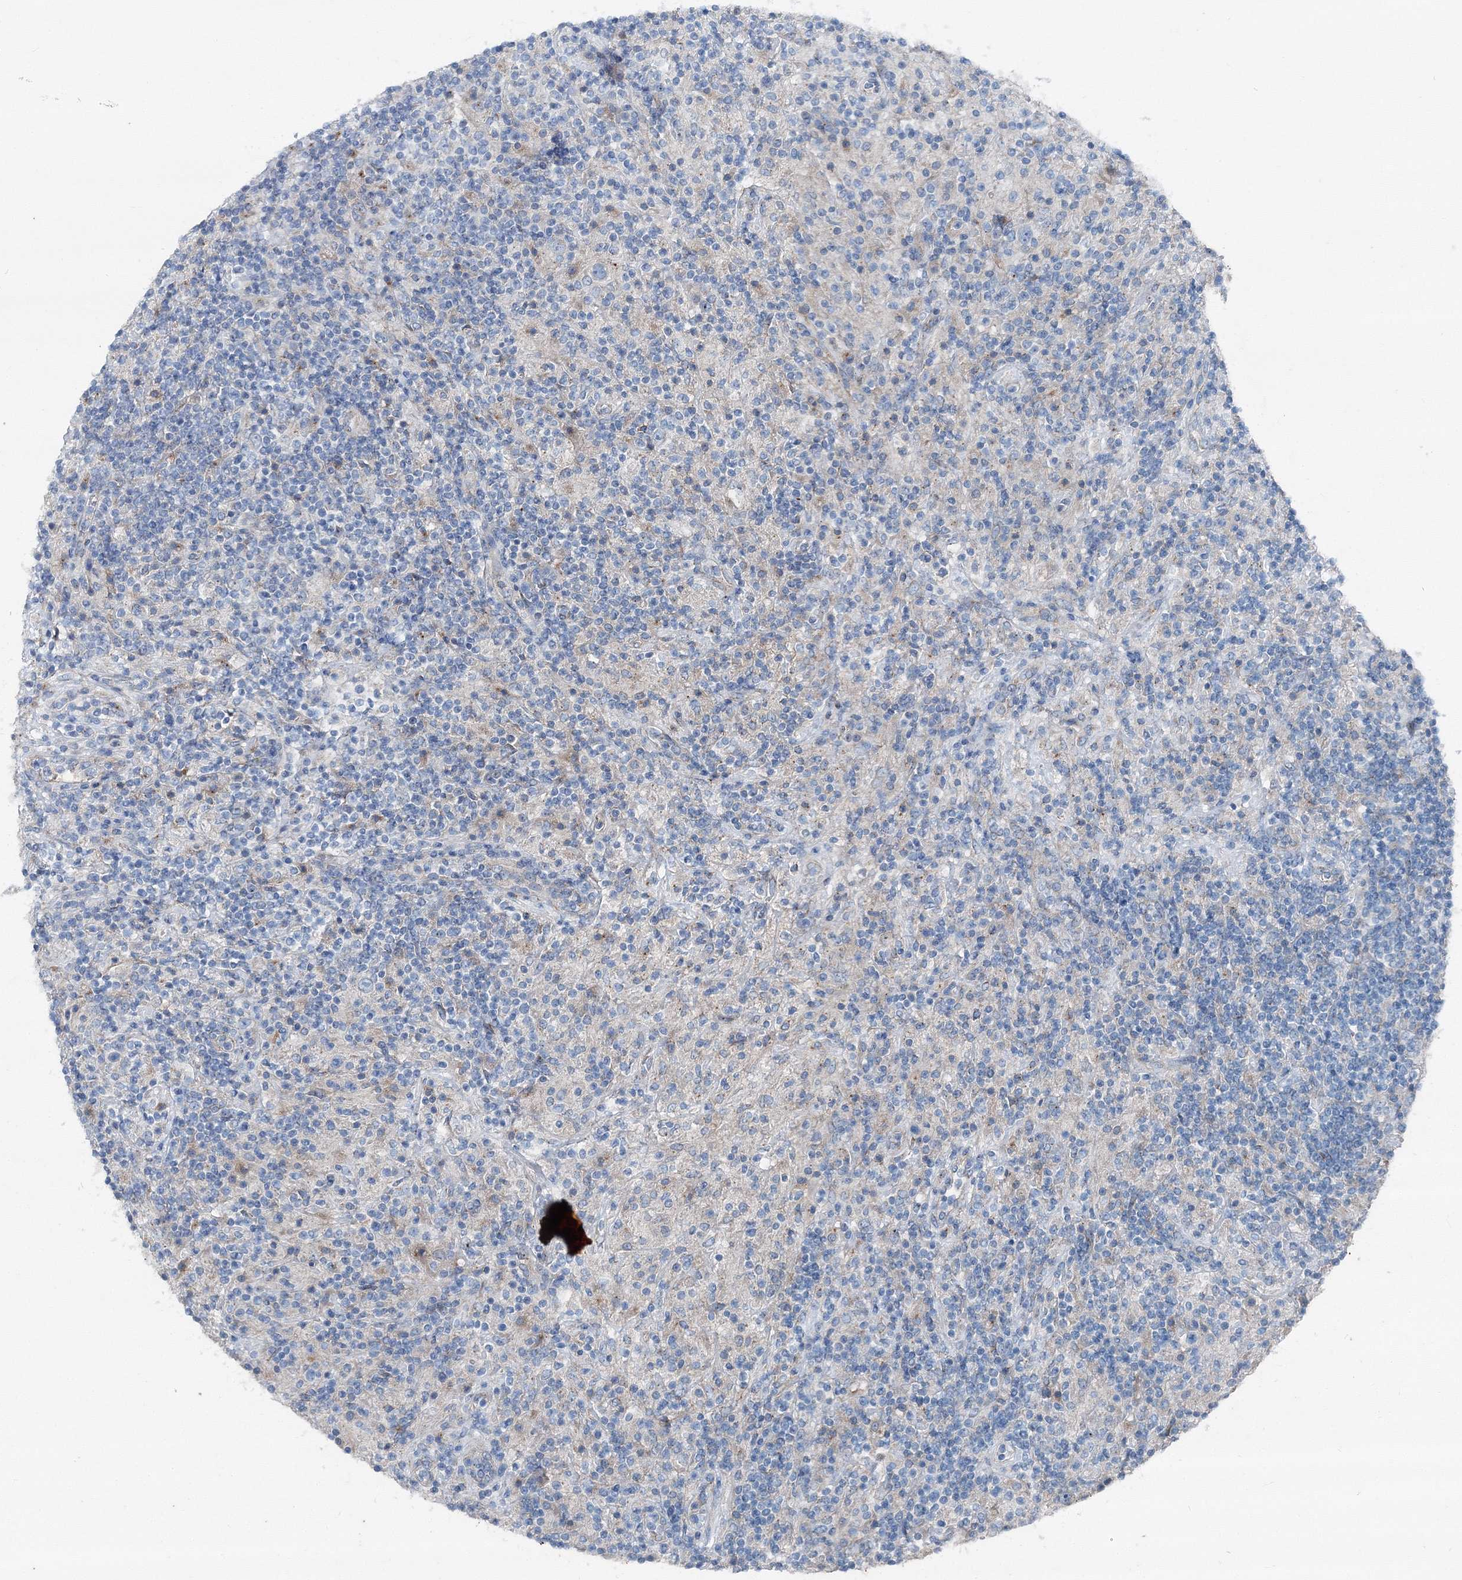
{"staining": {"intensity": "negative", "quantity": "none", "location": "none"}, "tissue": "lymphoma", "cell_type": "Tumor cells", "image_type": "cancer", "snomed": [{"axis": "morphology", "description": "Hodgkin's disease, NOS"}, {"axis": "topography", "description": "Lymph node"}], "caption": "A photomicrograph of lymphoma stained for a protein reveals no brown staining in tumor cells.", "gene": "MPHOSPH9", "patient": {"sex": "male", "age": 70}}